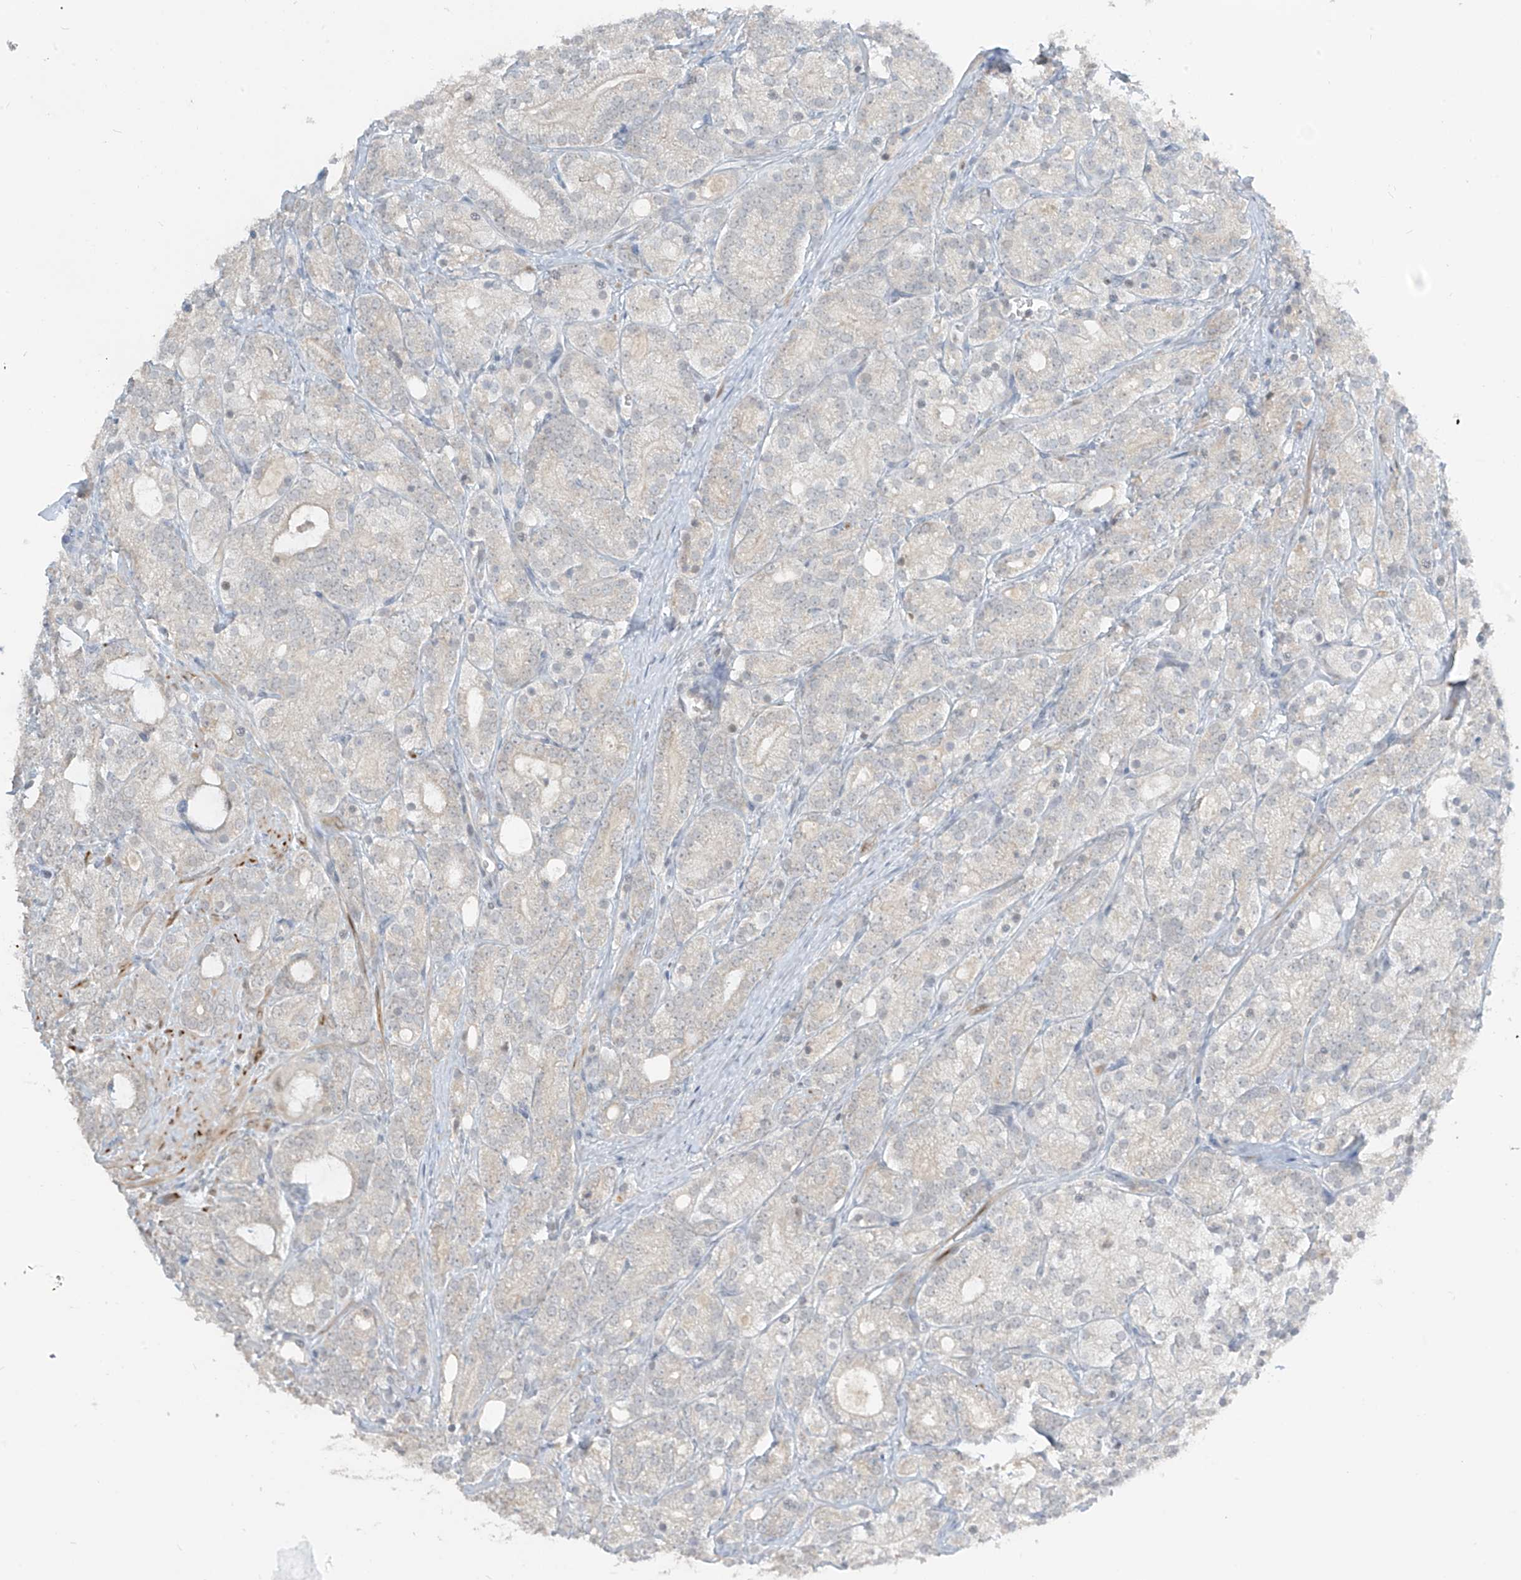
{"staining": {"intensity": "weak", "quantity": "25%-75%", "location": "cytoplasmic/membranous"}, "tissue": "prostate cancer", "cell_type": "Tumor cells", "image_type": "cancer", "snomed": [{"axis": "morphology", "description": "Adenocarcinoma, High grade"}, {"axis": "topography", "description": "Prostate"}], "caption": "The immunohistochemical stain shows weak cytoplasmic/membranous positivity in tumor cells of adenocarcinoma (high-grade) (prostate) tissue.", "gene": "METAP1D", "patient": {"sex": "male", "age": 57}}